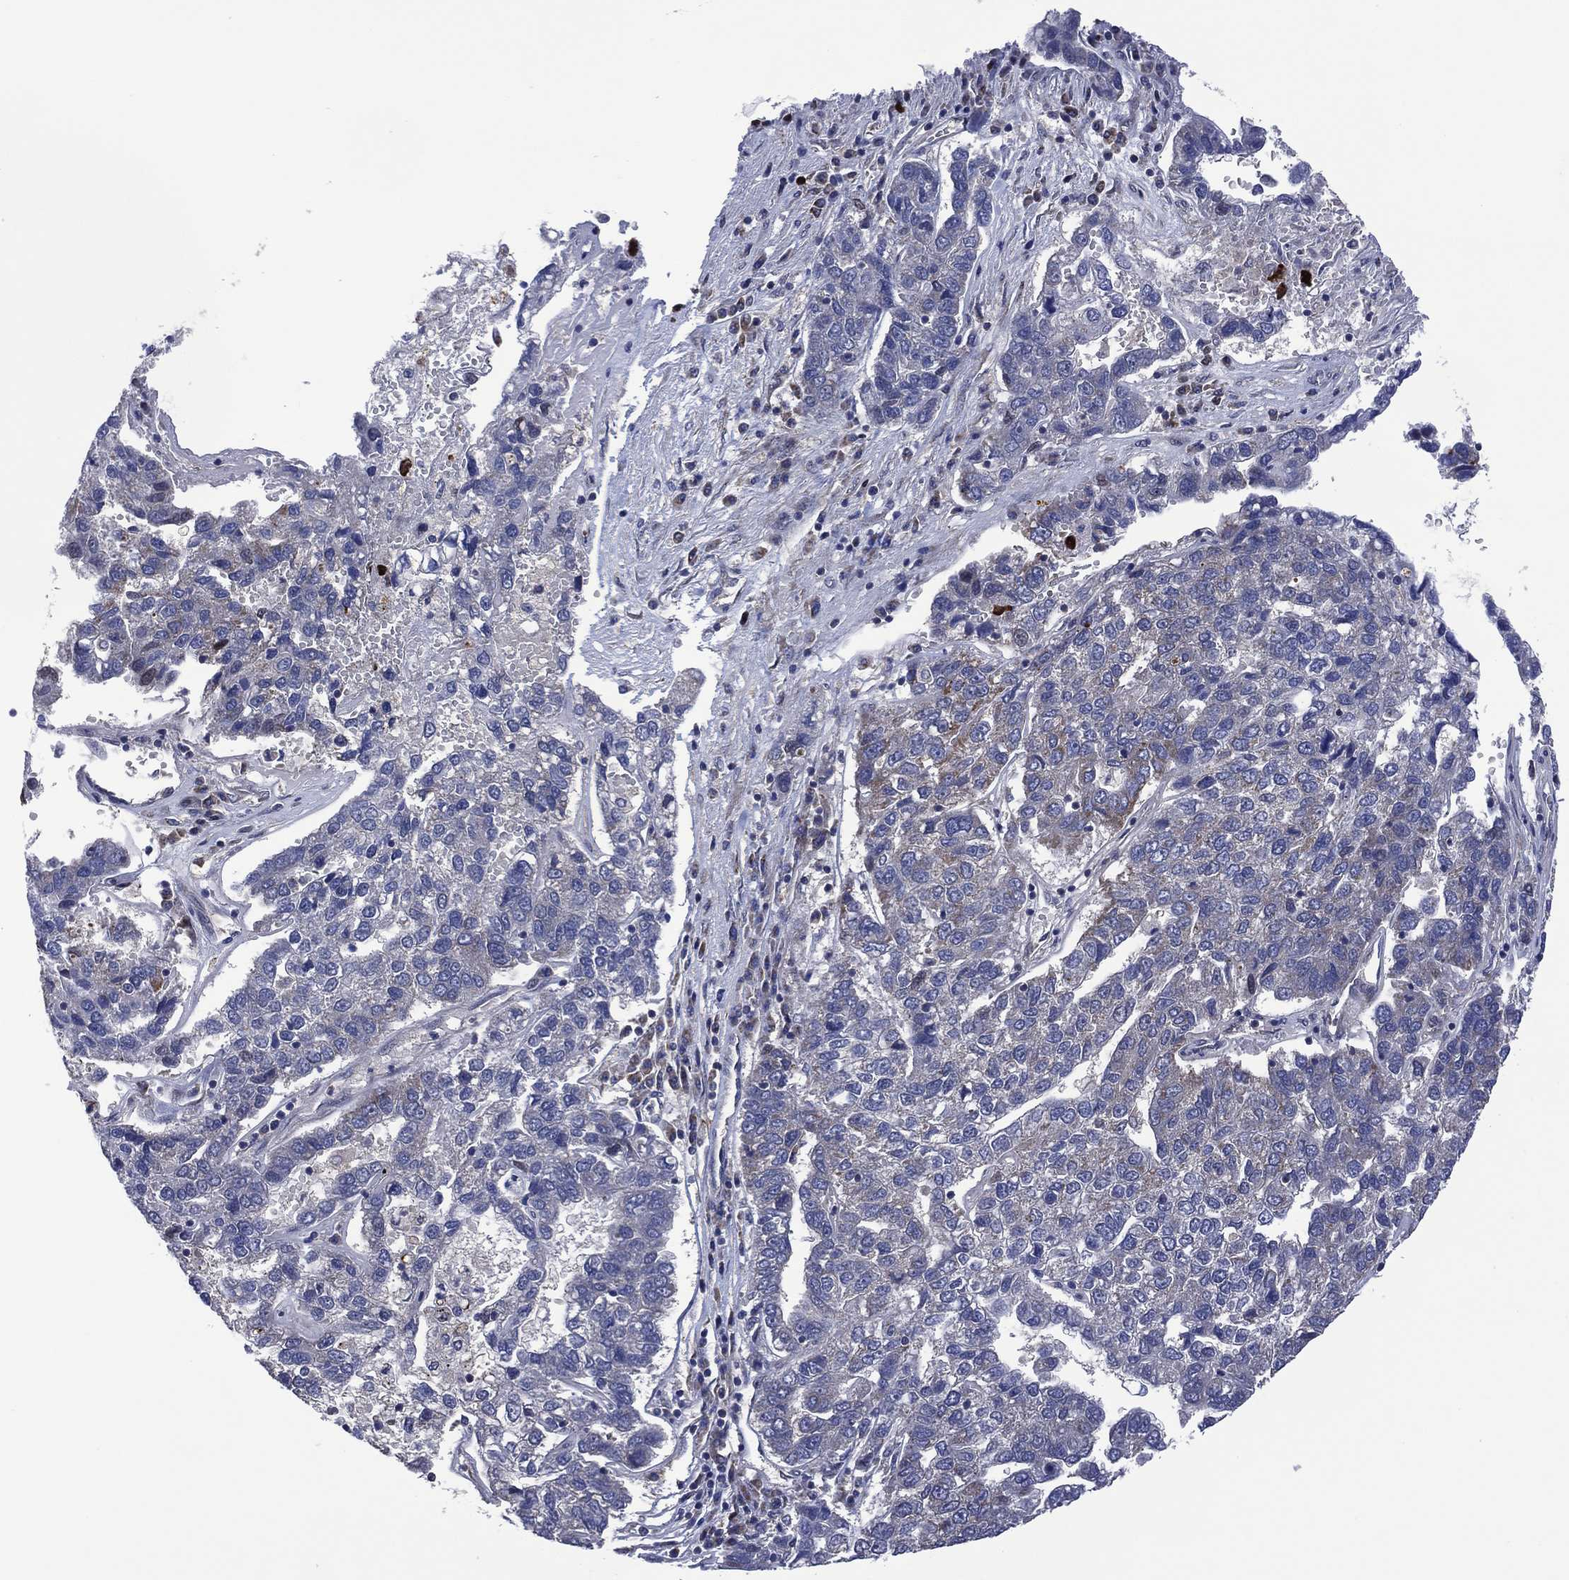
{"staining": {"intensity": "negative", "quantity": "none", "location": "none"}, "tissue": "pancreatic cancer", "cell_type": "Tumor cells", "image_type": "cancer", "snomed": [{"axis": "morphology", "description": "Adenocarcinoma, NOS"}, {"axis": "topography", "description": "Pancreas"}], "caption": "Adenocarcinoma (pancreatic) stained for a protein using immunohistochemistry shows no staining tumor cells.", "gene": "HTD2", "patient": {"sex": "female", "age": 61}}